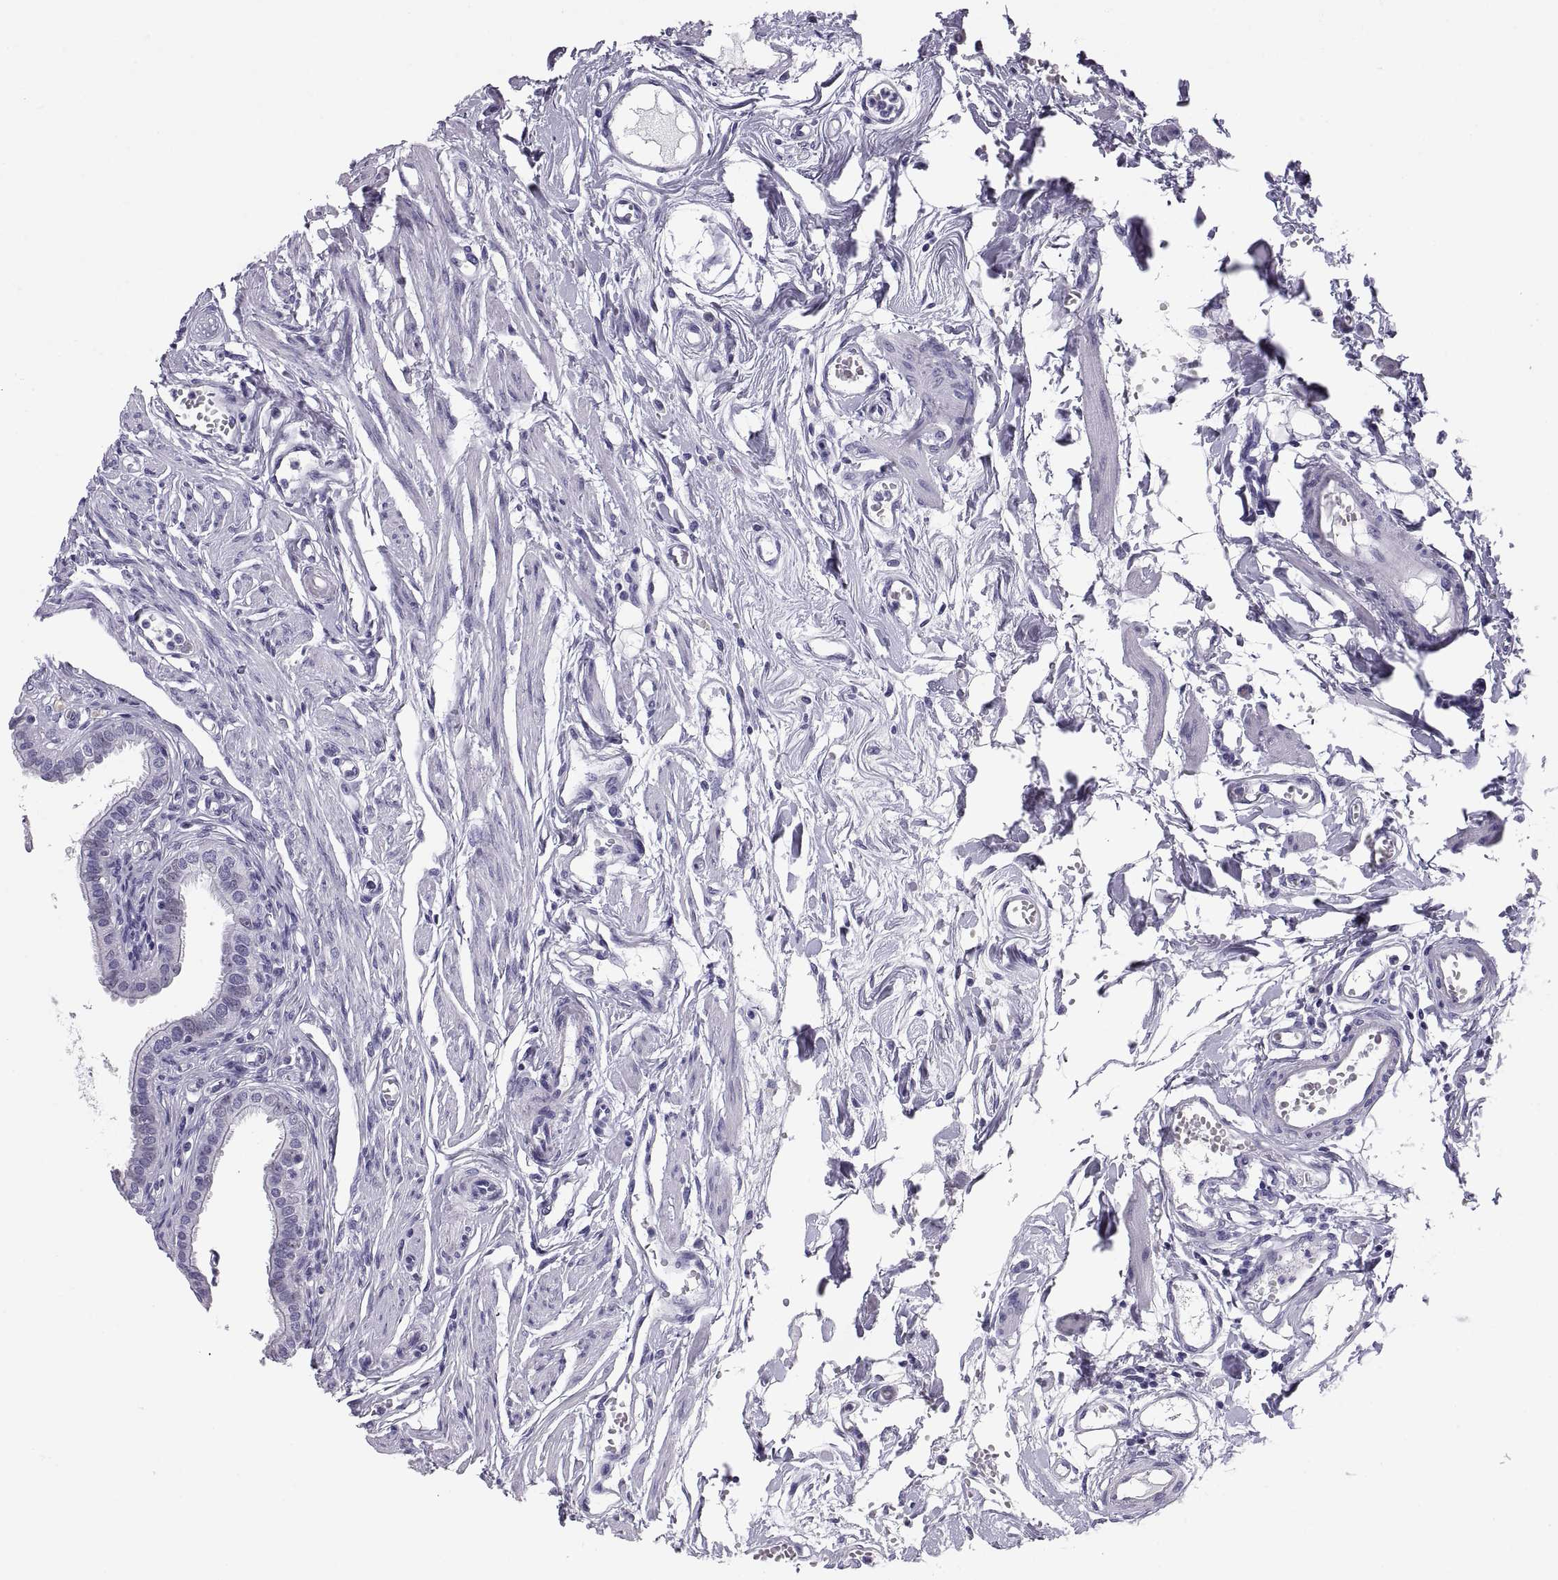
{"staining": {"intensity": "weak", "quantity": "25%-75%", "location": "nuclear"}, "tissue": "fallopian tube", "cell_type": "Glandular cells", "image_type": "normal", "snomed": [{"axis": "morphology", "description": "Normal tissue, NOS"}, {"axis": "morphology", "description": "Carcinoma, endometroid"}, {"axis": "topography", "description": "Fallopian tube"}, {"axis": "topography", "description": "Ovary"}], "caption": "Immunohistochemical staining of unremarkable human fallopian tube shows weak nuclear protein staining in about 25%-75% of glandular cells.", "gene": "PAX2", "patient": {"sex": "female", "age": 42}}